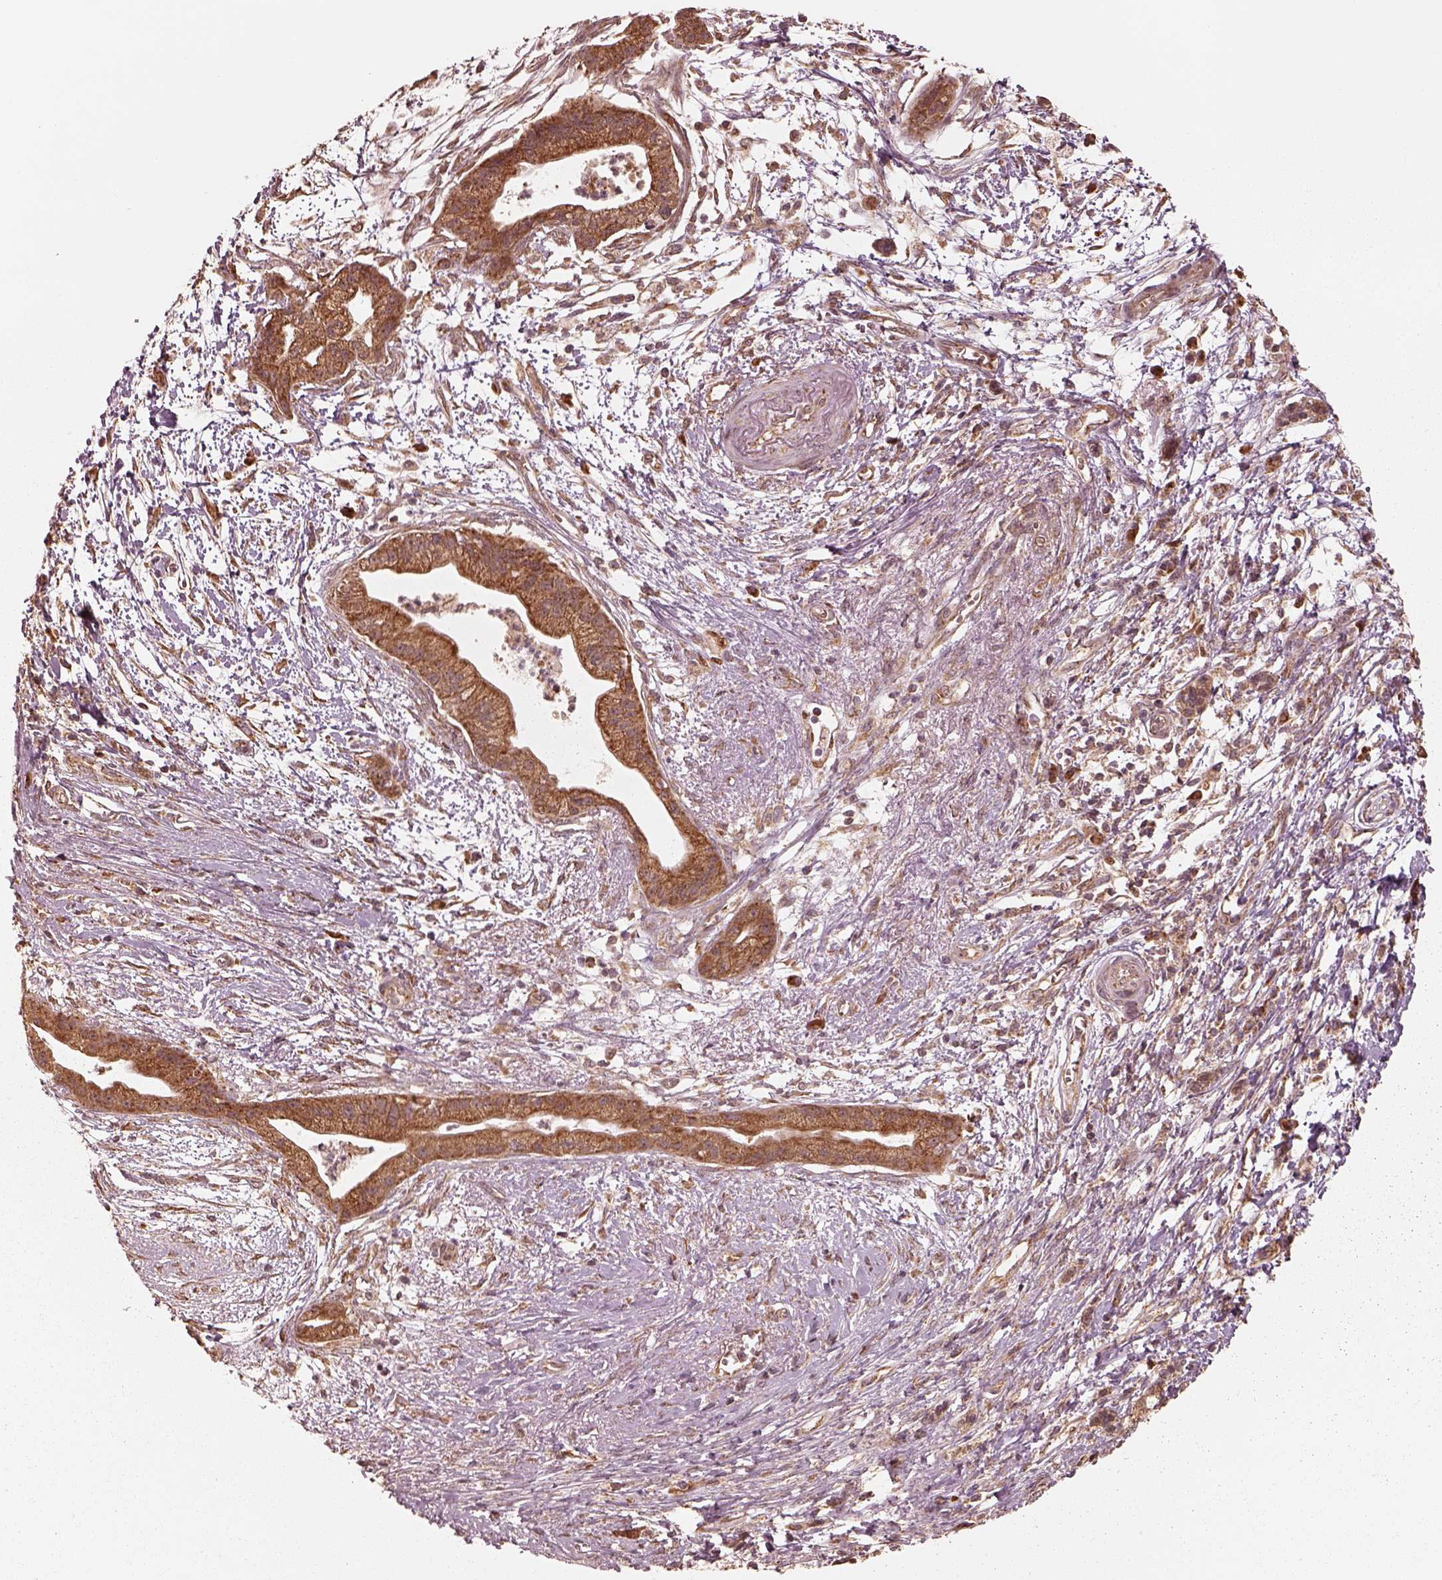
{"staining": {"intensity": "strong", "quantity": ">75%", "location": "cytoplasmic/membranous"}, "tissue": "pancreatic cancer", "cell_type": "Tumor cells", "image_type": "cancer", "snomed": [{"axis": "morphology", "description": "Normal tissue, NOS"}, {"axis": "morphology", "description": "Adenocarcinoma, NOS"}, {"axis": "topography", "description": "Lymph node"}, {"axis": "topography", "description": "Pancreas"}], "caption": "Pancreatic cancer stained with a protein marker displays strong staining in tumor cells.", "gene": "DNAJC25", "patient": {"sex": "female", "age": 58}}